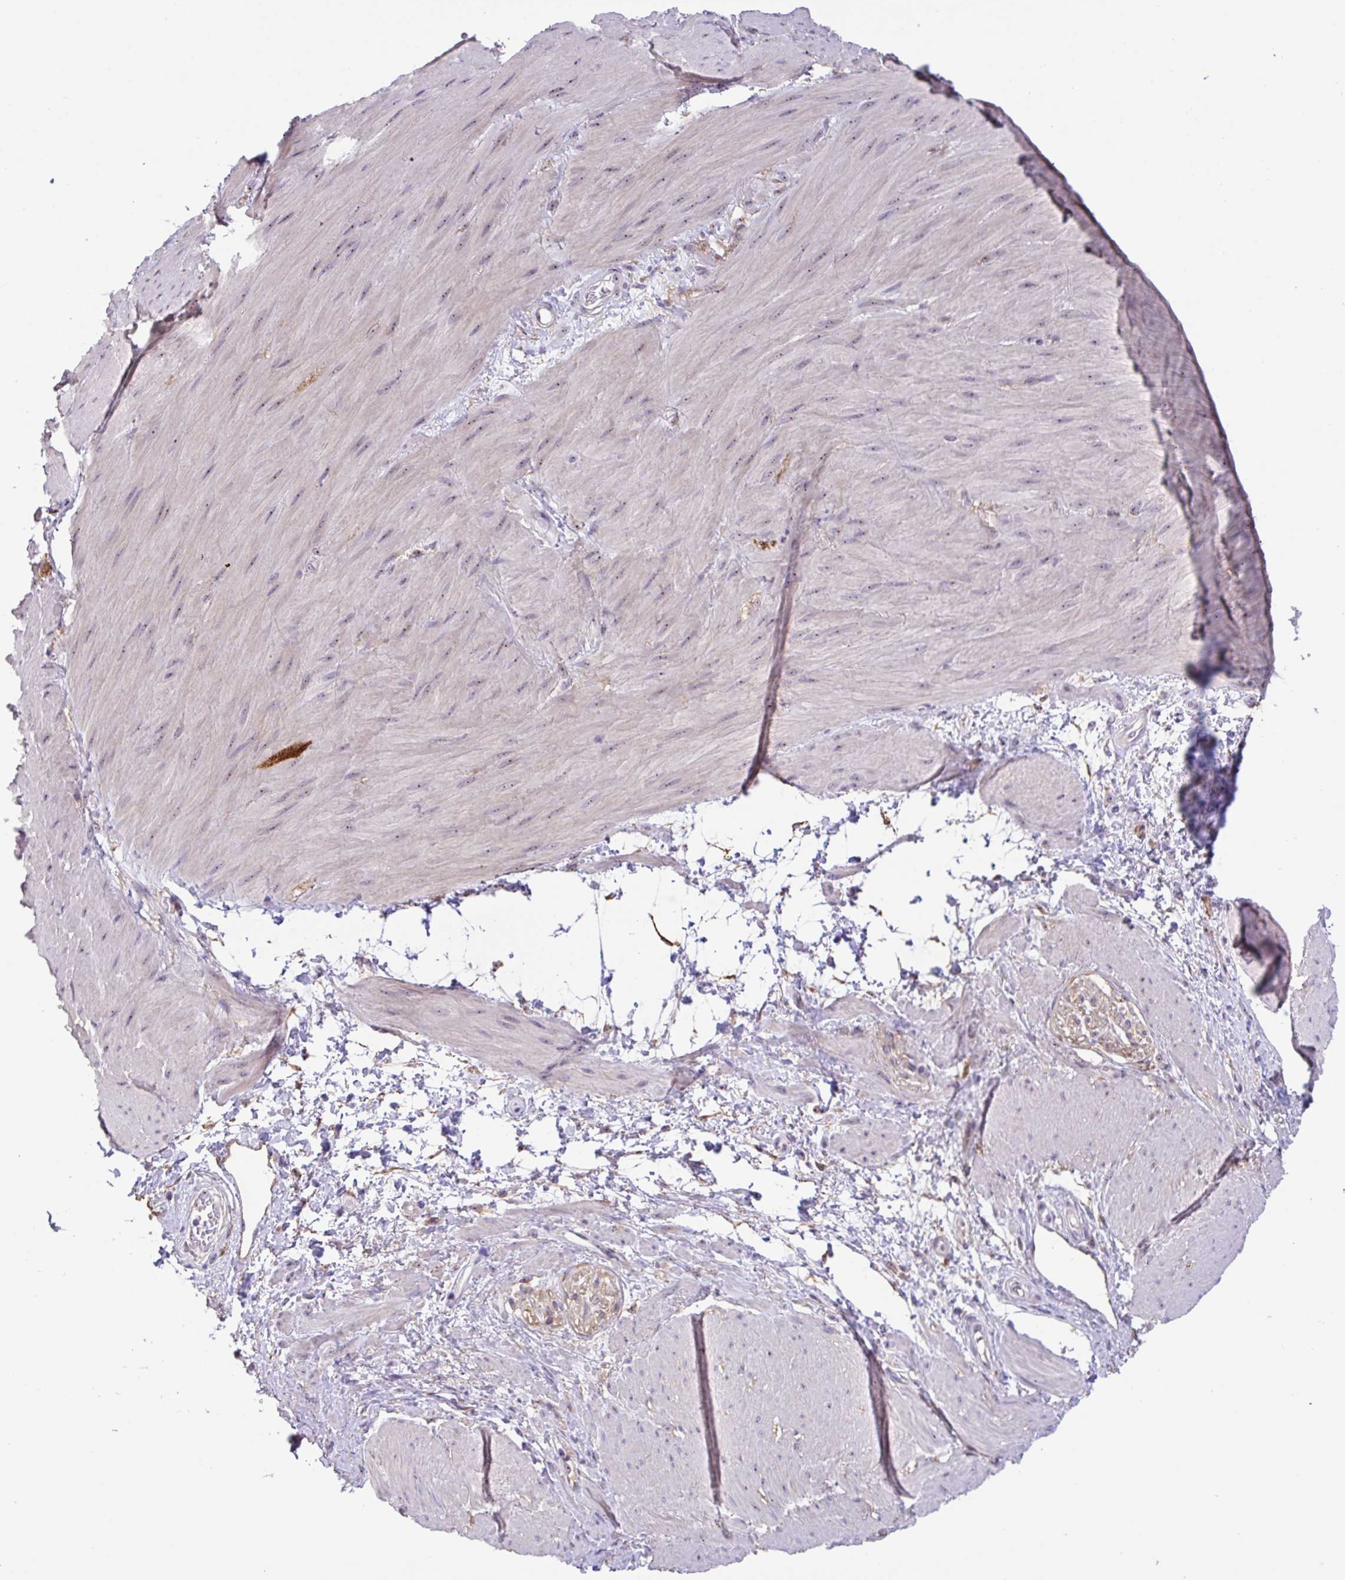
{"staining": {"intensity": "weak", "quantity": "25%-75%", "location": "nuclear"}, "tissue": "smooth muscle", "cell_type": "Smooth muscle cells", "image_type": "normal", "snomed": [{"axis": "morphology", "description": "Normal tissue, NOS"}, {"axis": "topography", "description": "Smooth muscle"}, {"axis": "topography", "description": "Rectum"}], "caption": "Smooth muscle stained with DAB (3,3'-diaminobenzidine) immunohistochemistry displays low levels of weak nuclear expression in about 25%-75% of smooth muscle cells. (Stains: DAB (3,3'-diaminobenzidine) in brown, nuclei in blue, Microscopy: brightfield microscopy at high magnification).", "gene": "MXRA8", "patient": {"sex": "male", "age": 53}}